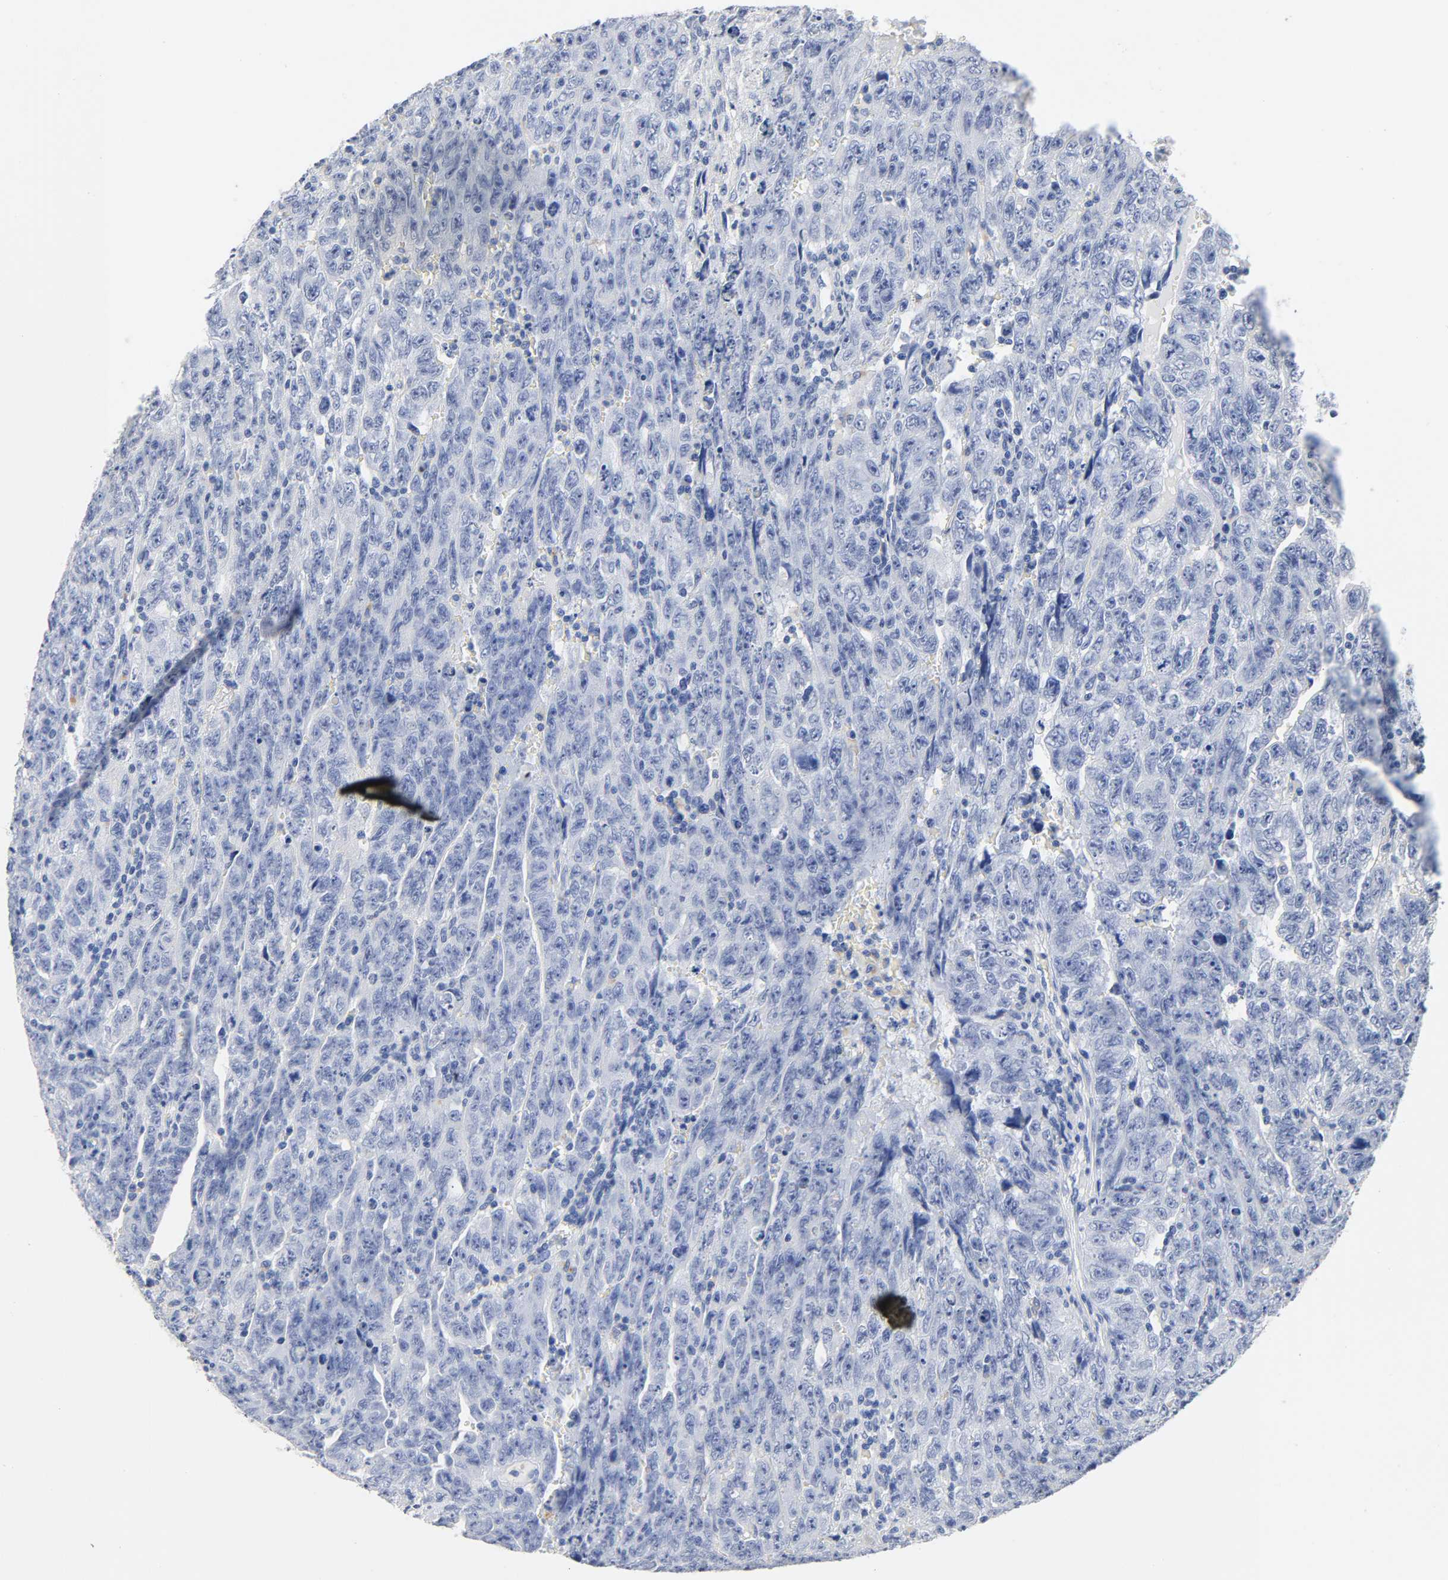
{"staining": {"intensity": "negative", "quantity": "none", "location": "none"}, "tissue": "testis cancer", "cell_type": "Tumor cells", "image_type": "cancer", "snomed": [{"axis": "morphology", "description": "Carcinoma, Embryonal, NOS"}, {"axis": "topography", "description": "Testis"}], "caption": "A photomicrograph of testis embryonal carcinoma stained for a protein reveals no brown staining in tumor cells.", "gene": "PLP1", "patient": {"sex": "male", "age": 28}}